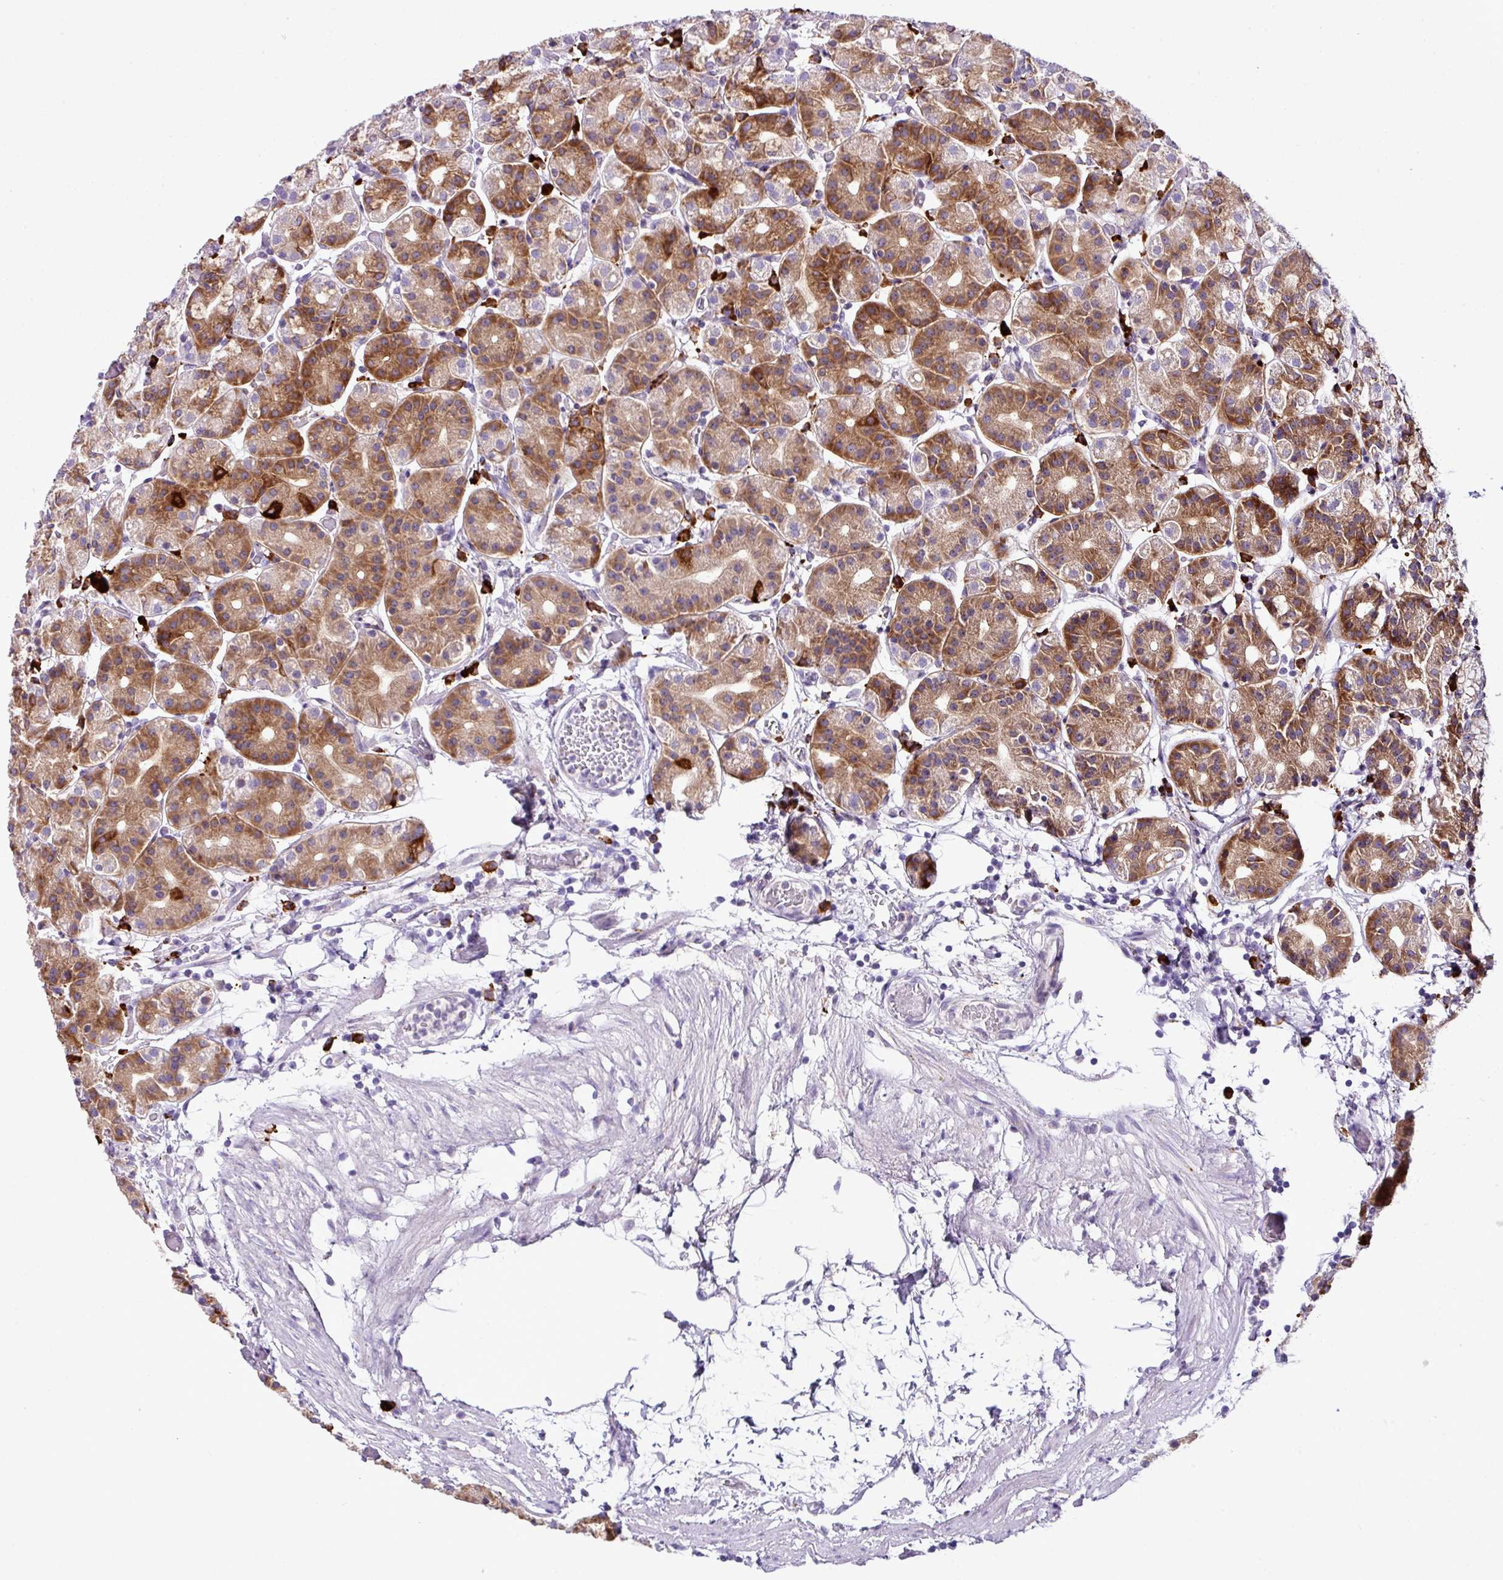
{"staining": {"intensity": "strong", "quantity": "25%-75%", "location": "cytoplasmic/membranous"}, "tissue": "stomach", "cell_type": "Glandular cells", "image_type": "normal", "snomed": [{"axis": "morphology", "description": "Normal tissue, NOS"}, {"axis": "topography", "description": "Stomach"}], "caption": "Protein expression analysis of normal human stomach reveals strong cytoplasmic/membranous expression in about 25%-75% of glandular cells.", "gene": "RGS21", "patient": {"sex": "female", "age": 57}}